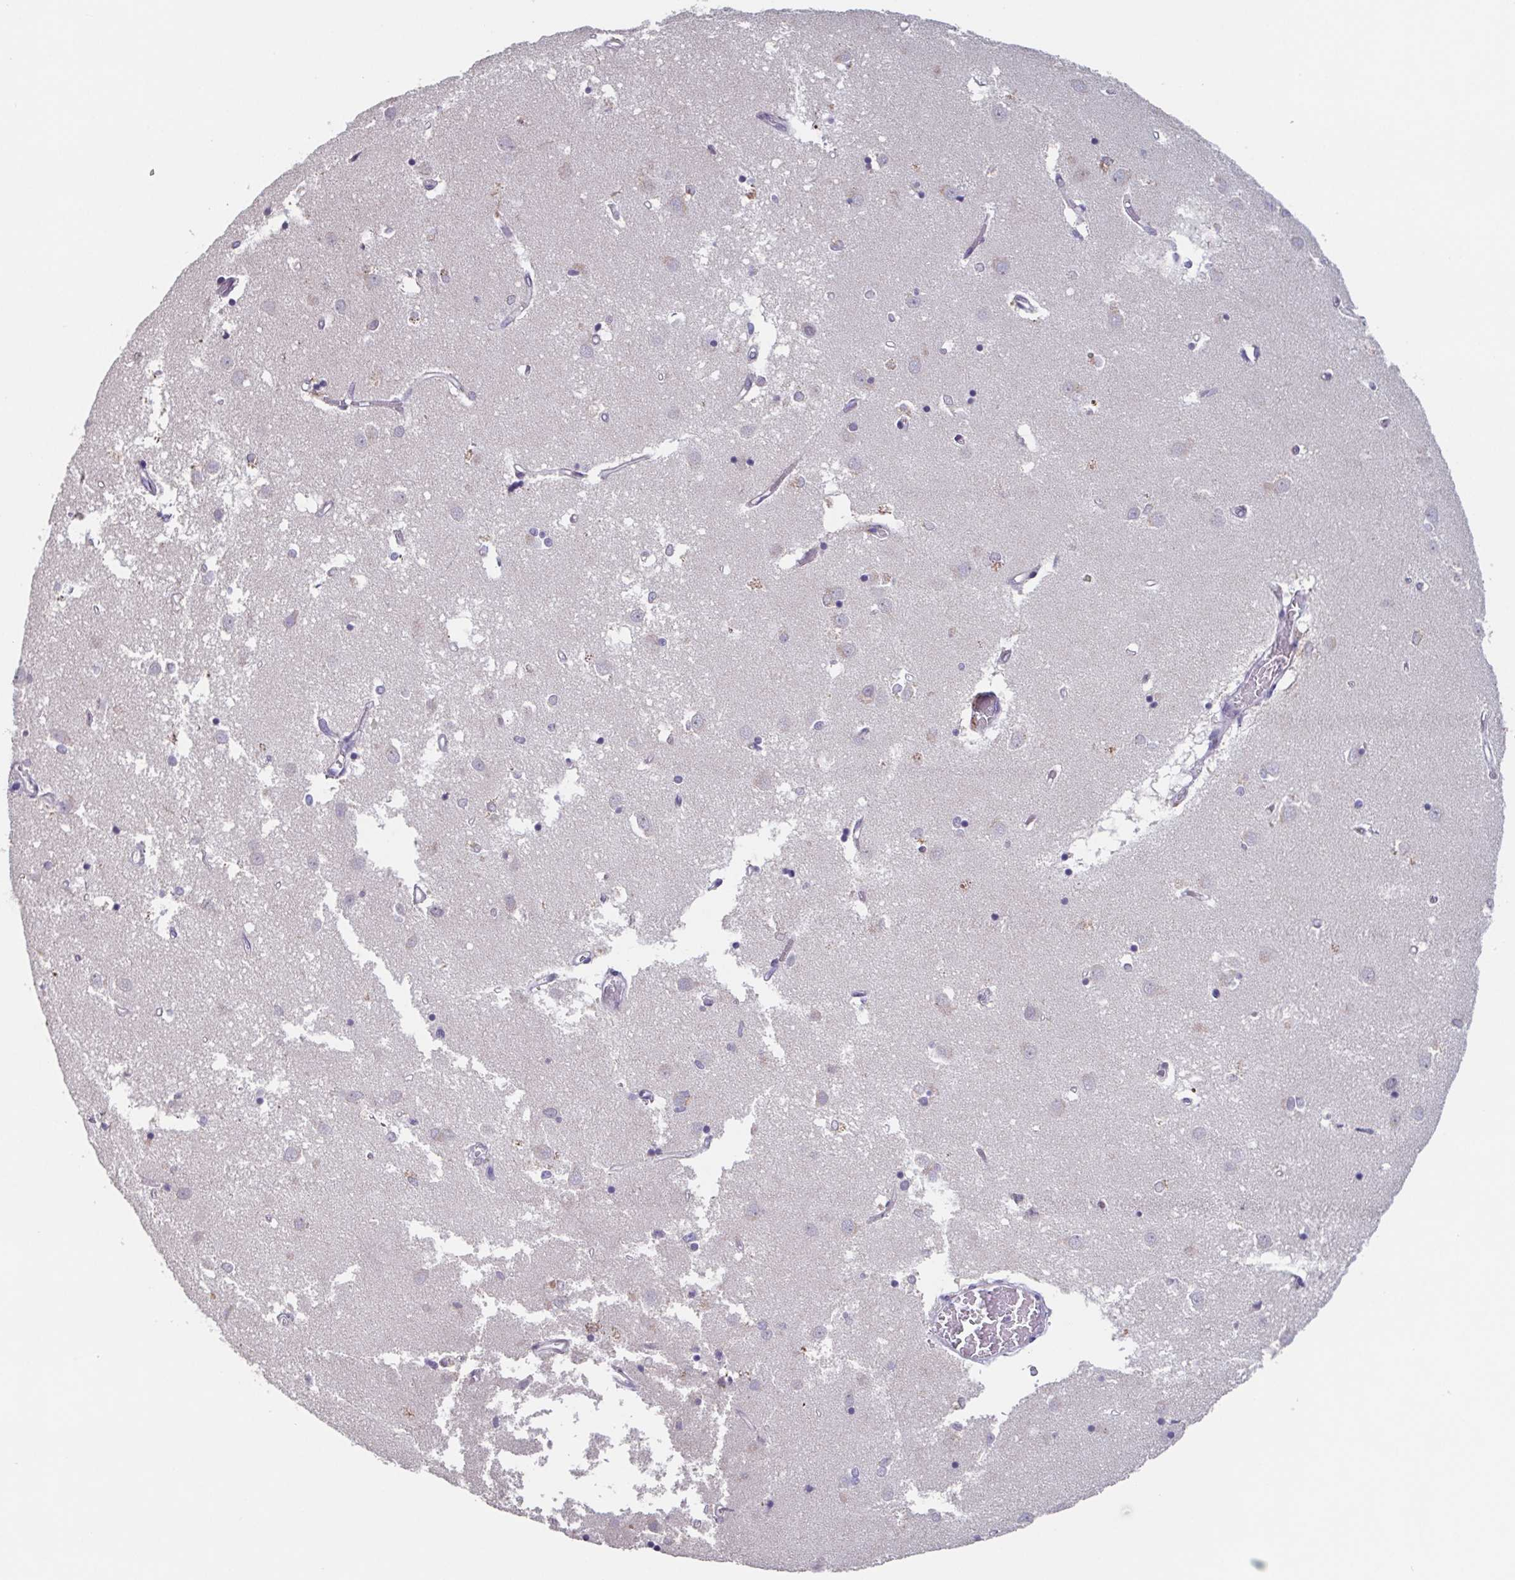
{"staining": {"intensity": "negative", "quantity": "none", "location": "none"}, "tissue": "caudate", "cell_type": "Glial cells", "image_type": "normal", "snomed": [{"axis": "morphology", "description": "Normal tissue, NOS"}, {"axis": "topography", "description": "Lateral ventricle wall"}], "caption": "The micrograph demonstrates no significant expression in glial cells of caudate.", "gene": "GHRL", "patient": {"sex": "male", "age": 54}}